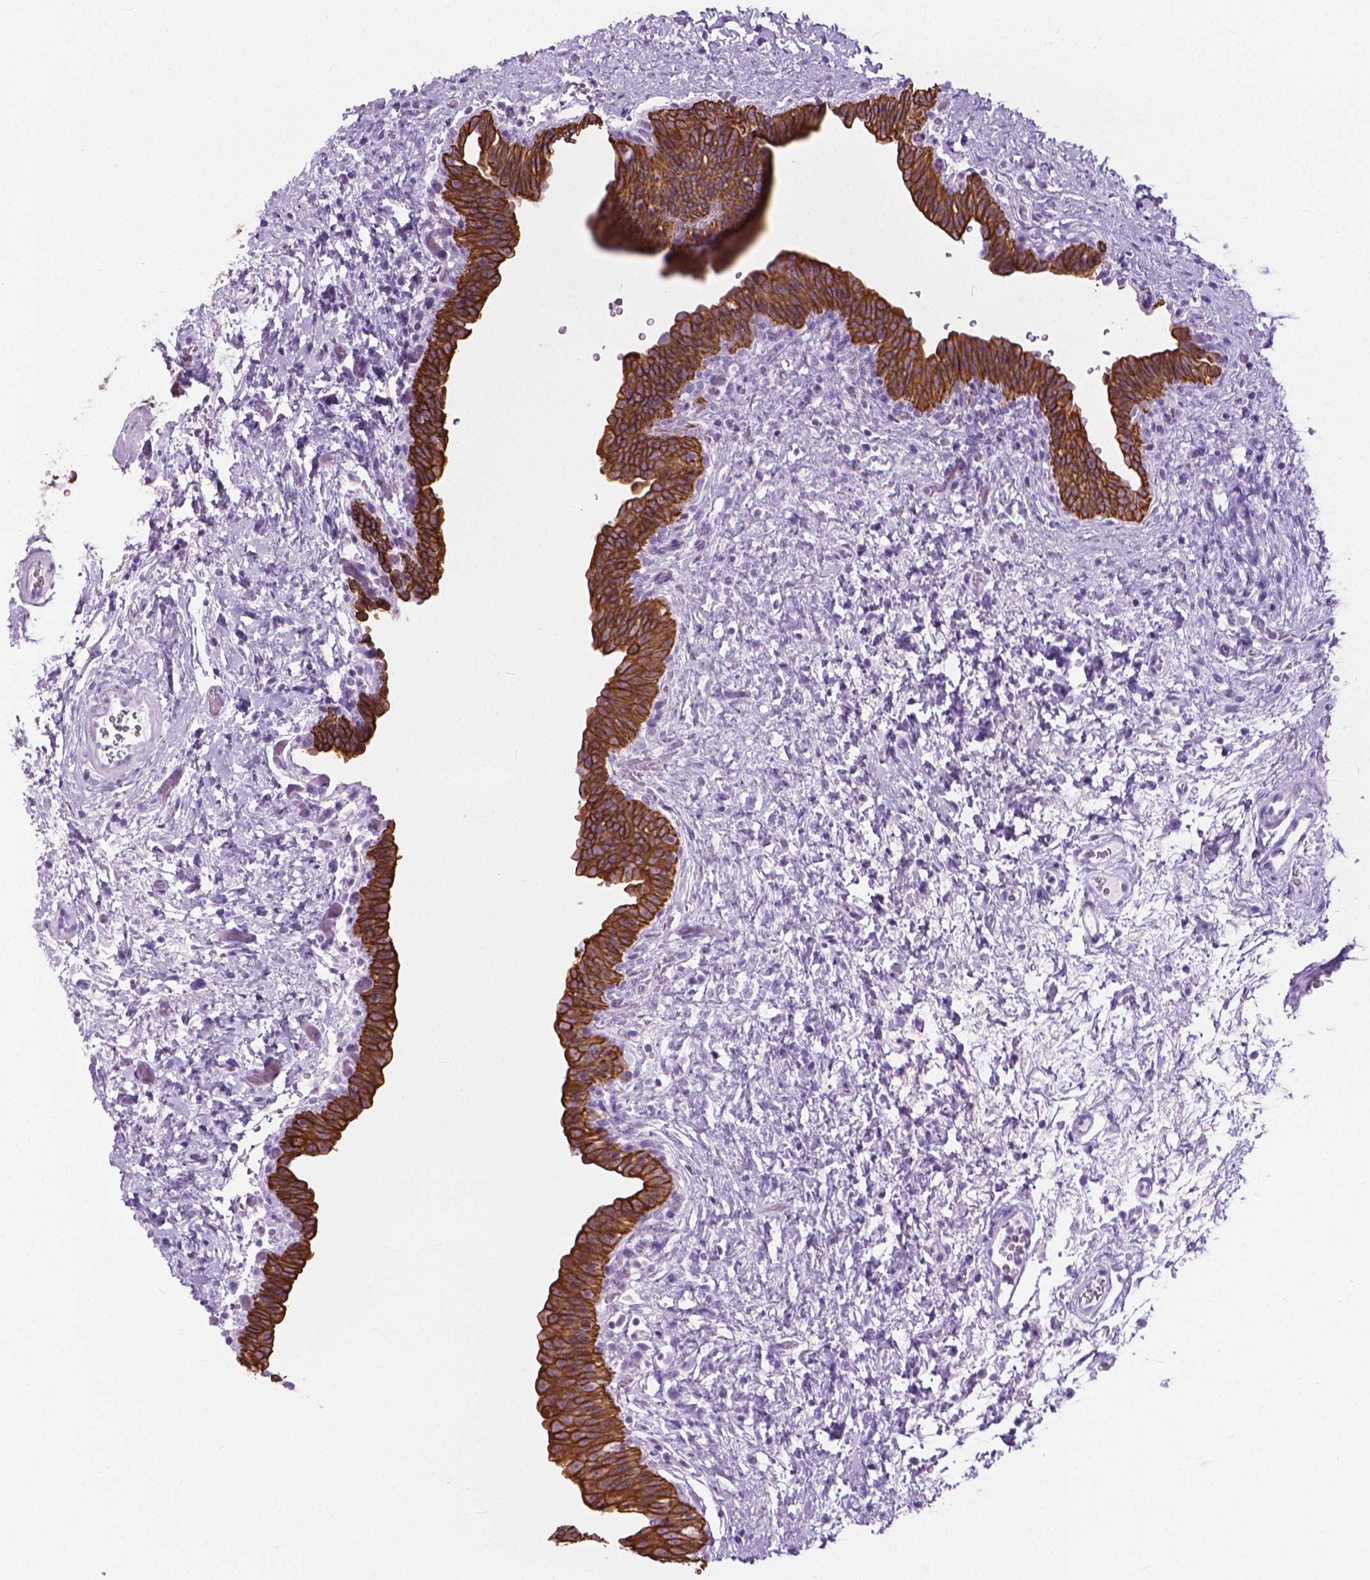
{"staining": {"intensity": "strong", "quantity": ">75%", "location": "cytoplasmic/membranous"}, "tissue": "urinary bladder", "cell_type": "Urothelial cells", "image_type": "normal", "snomed": [{"axis": "morphology", "description": "Normal tissue, NOS"}, {"axis": "topography", "description": "Urinary bladder"}], "caption": "Protein staining of normal urinary bladder demonstrates strong cytoplasmic/membranous positivity in about >75% of urothelial cells. (IHC, brightfield microscopy, high magnification).", "gene": "HTR2B", "patient": {"sex": "male", "age": 69}}